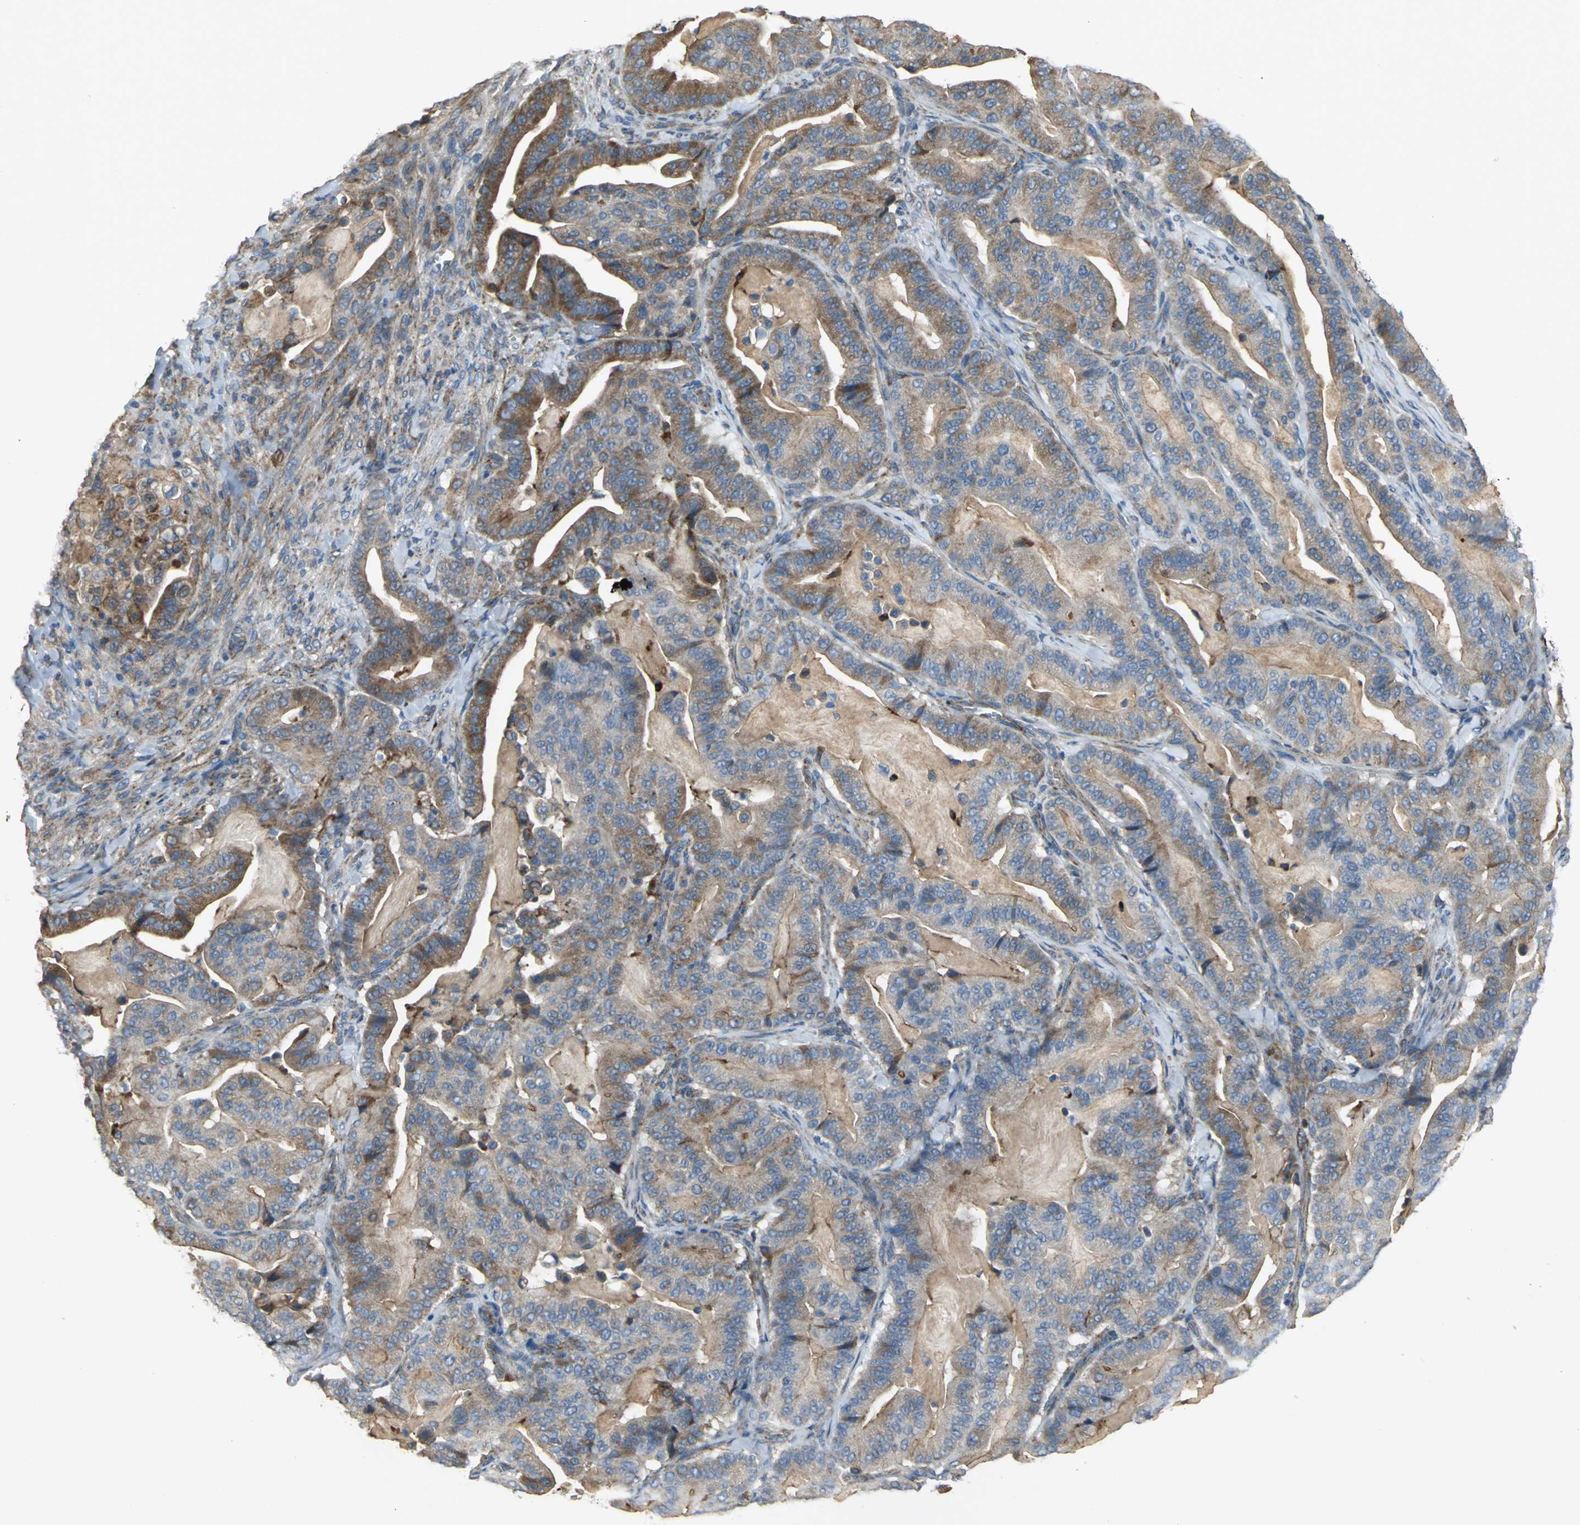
{"staining": {"intensity": "moderate", "quantity": ">75%", "location": "cytoplasmic/membranous"}, "tissue": "pancreatic cancer", "cell_type": "Tumor cells", "image_type": "cancer", "snomed": [{"axis": "morphology", "description": "Adenocarcinoma, NOS"}, {"axis": "topography", "description": "Pancreas"}], "caption": "DAB immunohistochemical staining of human pancreatic cancer displays moderate cytoplasmic/membranous protein staining in about >75% of tumor cells.", "gene": "NDUFB5", "patient": {"sex": "male", "age": 63}}